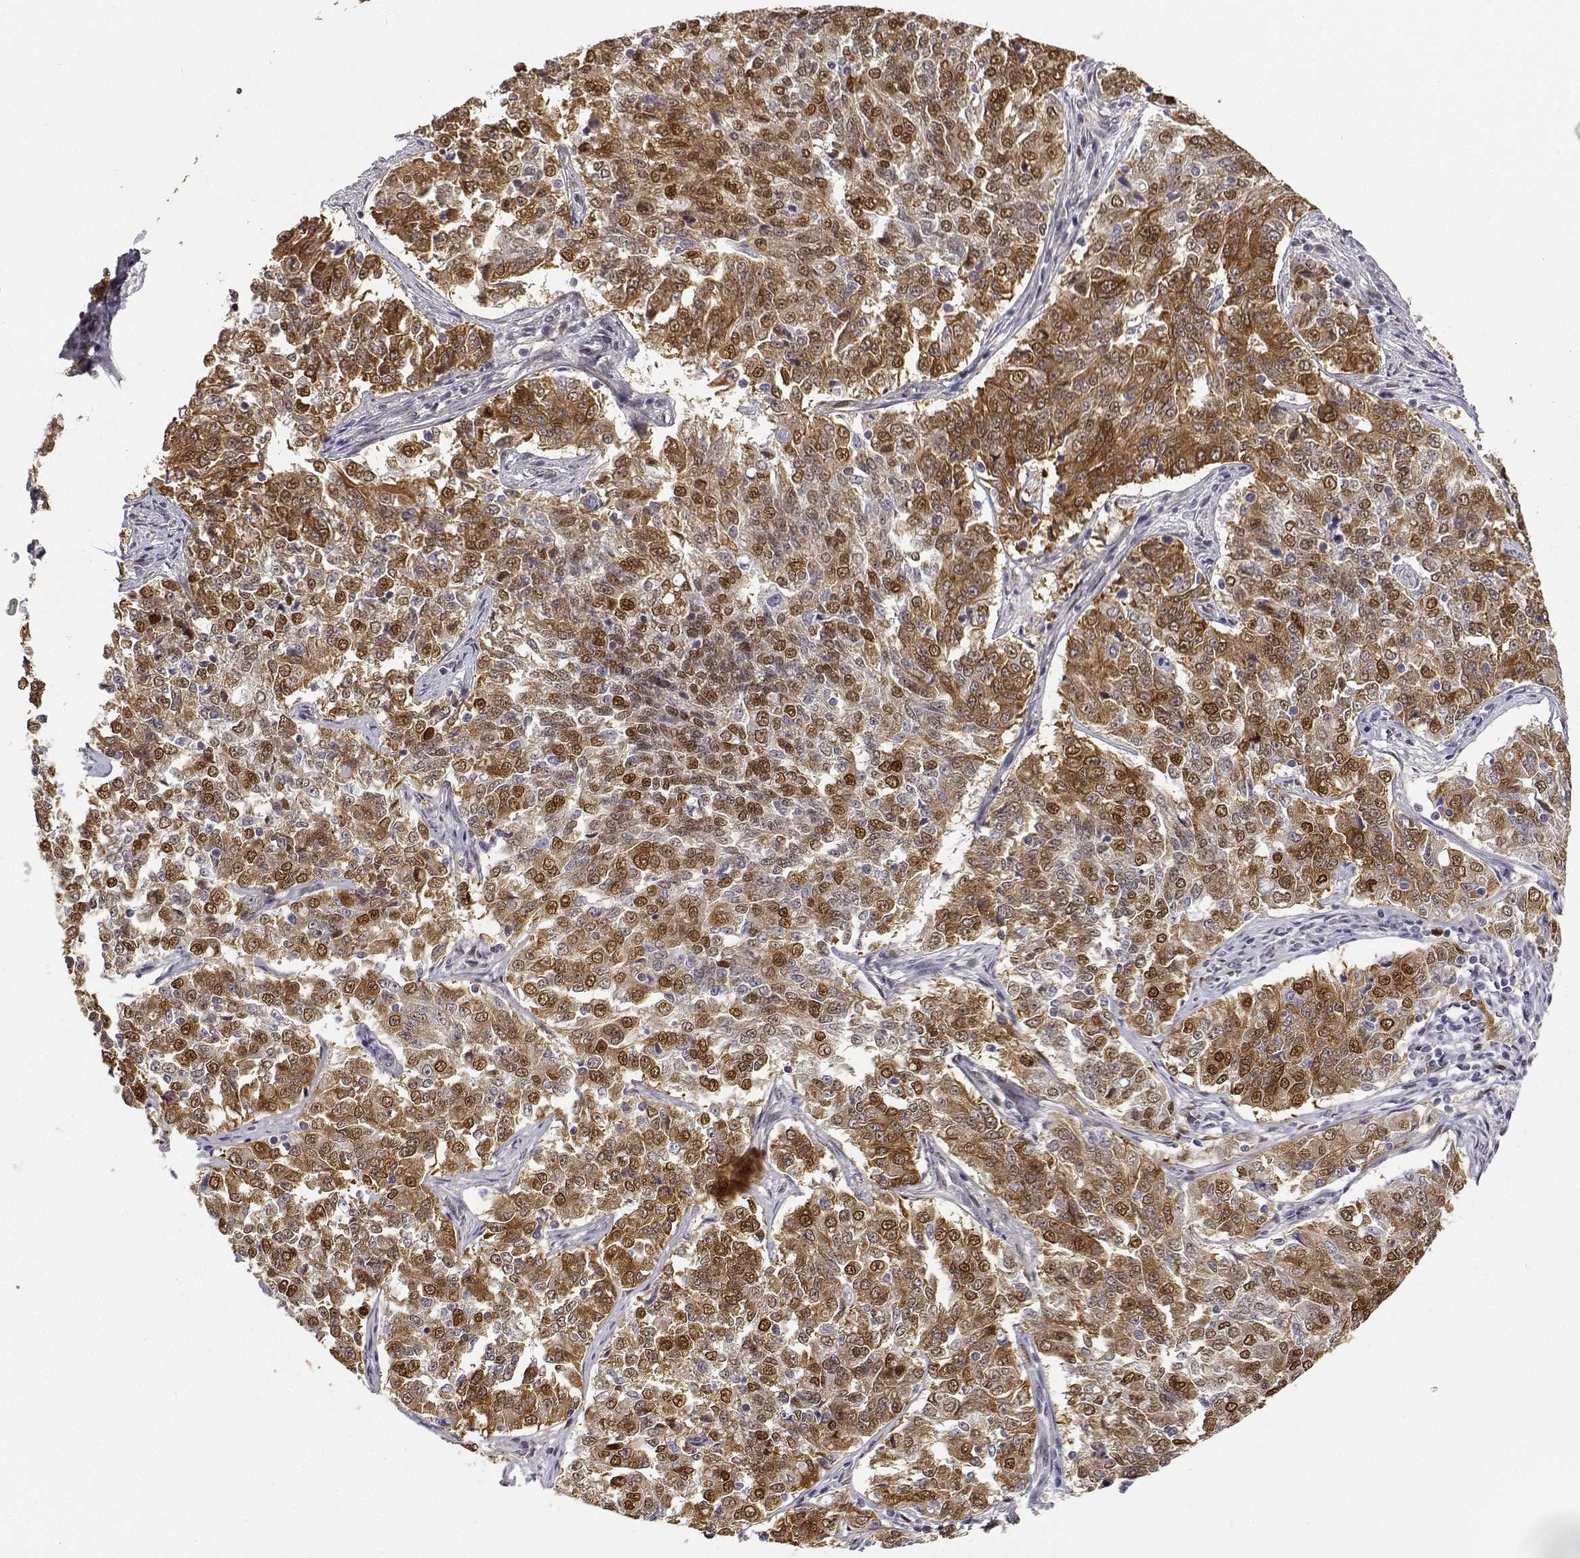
{"staining": {"intensity": "moderate", "quantity": ">75%", "location": "cytoplasmic/membranous,nuclear"}, "tissue": "endometrial cancer", "cell_type": "Tumor cells", "image_type": "cancer", "snomed": [{"axis": "morphology", "description": "Adenocarcinoma, NOS"}, {"axis": "topography", "description": "Endometrium"}], "caption": "Protein expression analysis of adenocarcinoma (endometrial) reveals moderate cytoplasmic/membranous and nuclear staining in about >75% of tumor cells. (DAB = brown stain, brightfield microscopy at high magnification).", "gene": "PHGDH", "patient": {"sex": "female", "age": 43}}